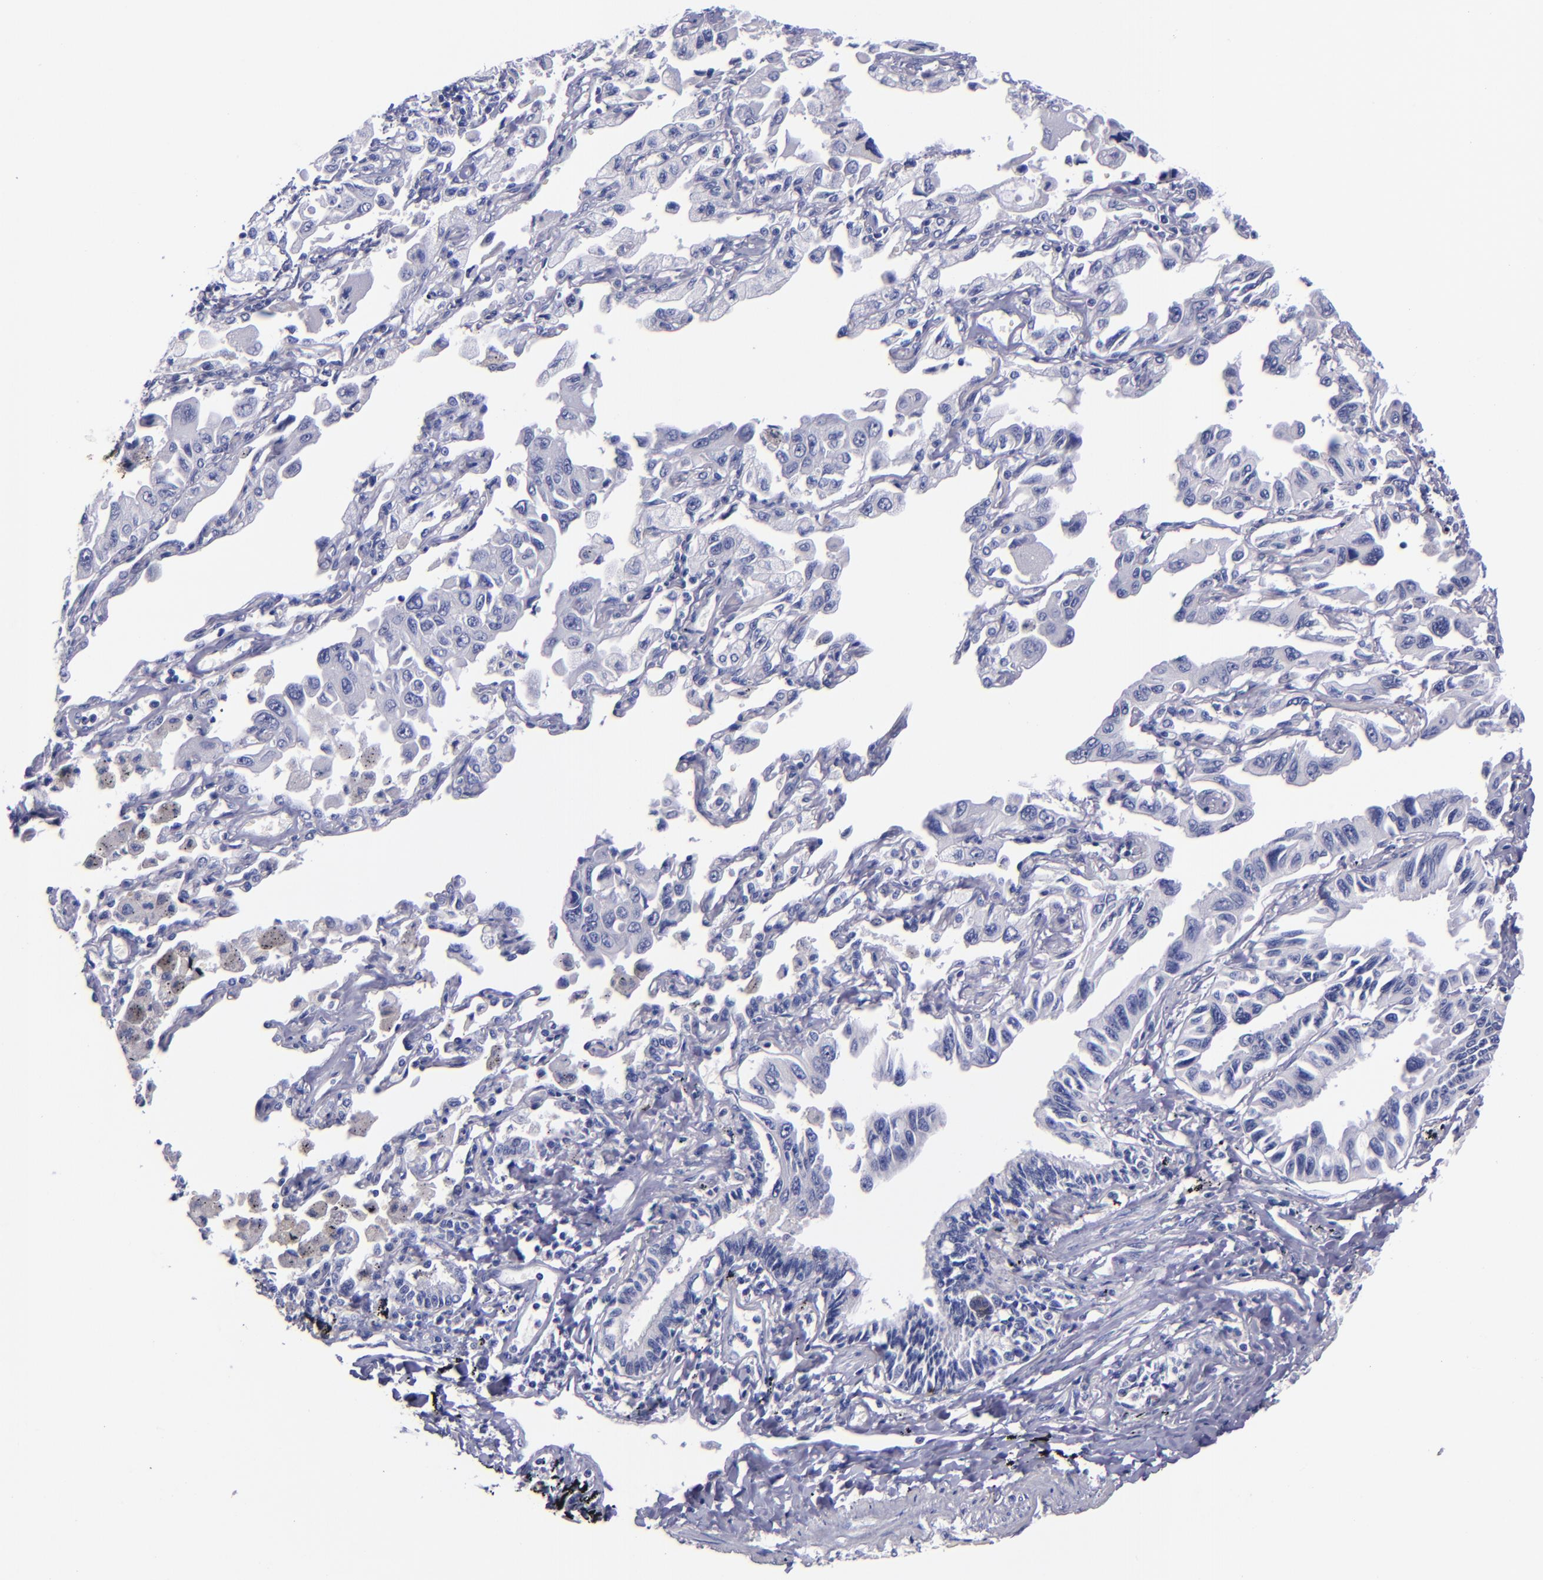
{"staining": {"intensity": "negative", "quantity": "none", "location": "none"}, "tissue": "lung cancer", "cell_type": "Tumor cells", "image_type": "cancer", "snomed": [{"axis": "morphology", "description": "Adenocarcinoma, NOS"}, {"axis": "topography", "description": "Lung"}], "caption": "IHC photomicrograph of human adenocarcinoma (lung) stained for a protein (brown), which demonstrates no positivity in tumor cells.", "gene": "SV2A", "patient": {"sex": "male", "age": 64}}